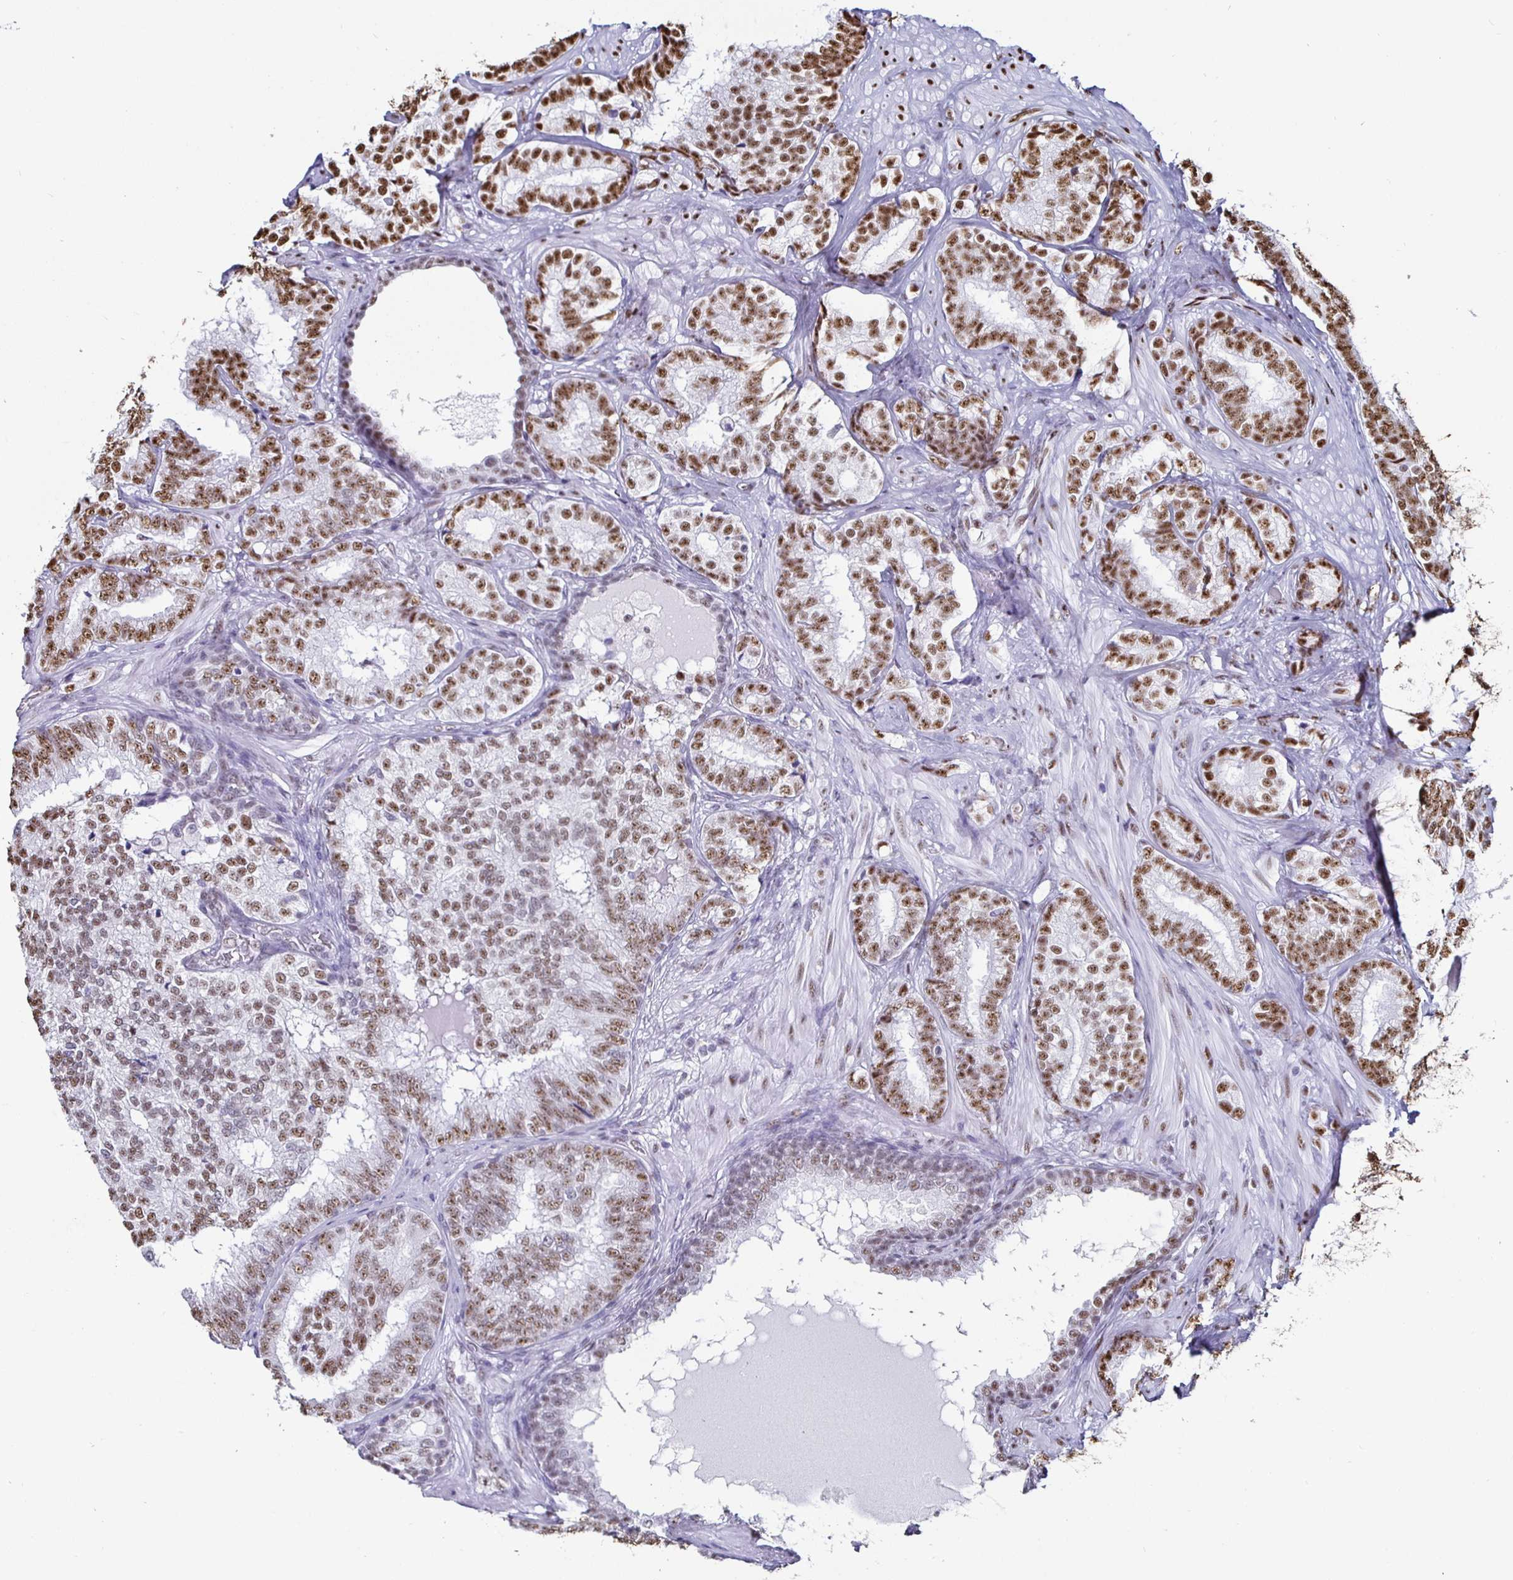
{"staining": {"intensity": "strong", "quantity": "25%-75%", "location": "nuclear"}, "tissue": "prostate cancer", "cell_type": "Tumor cells", "image_type": "cancer", "snomed": [{"axis": "morphology", "description": "Adenocarcinoma, High grade"}, {"axis": "topography", "description": "Prostate"}], "caption": "Adenocarcinoma (high-grade) (prostate) stained for a protein displays strong nuclear positivity in tumor cells. The staining was performed using DAB (3,3'-diaminobenzidine), with brown indicating positive protein expression. Nuclei are stained blue with hematoxylin.", "gene": "DDX39B", "patient": {"sex": "male", "age": 72}}